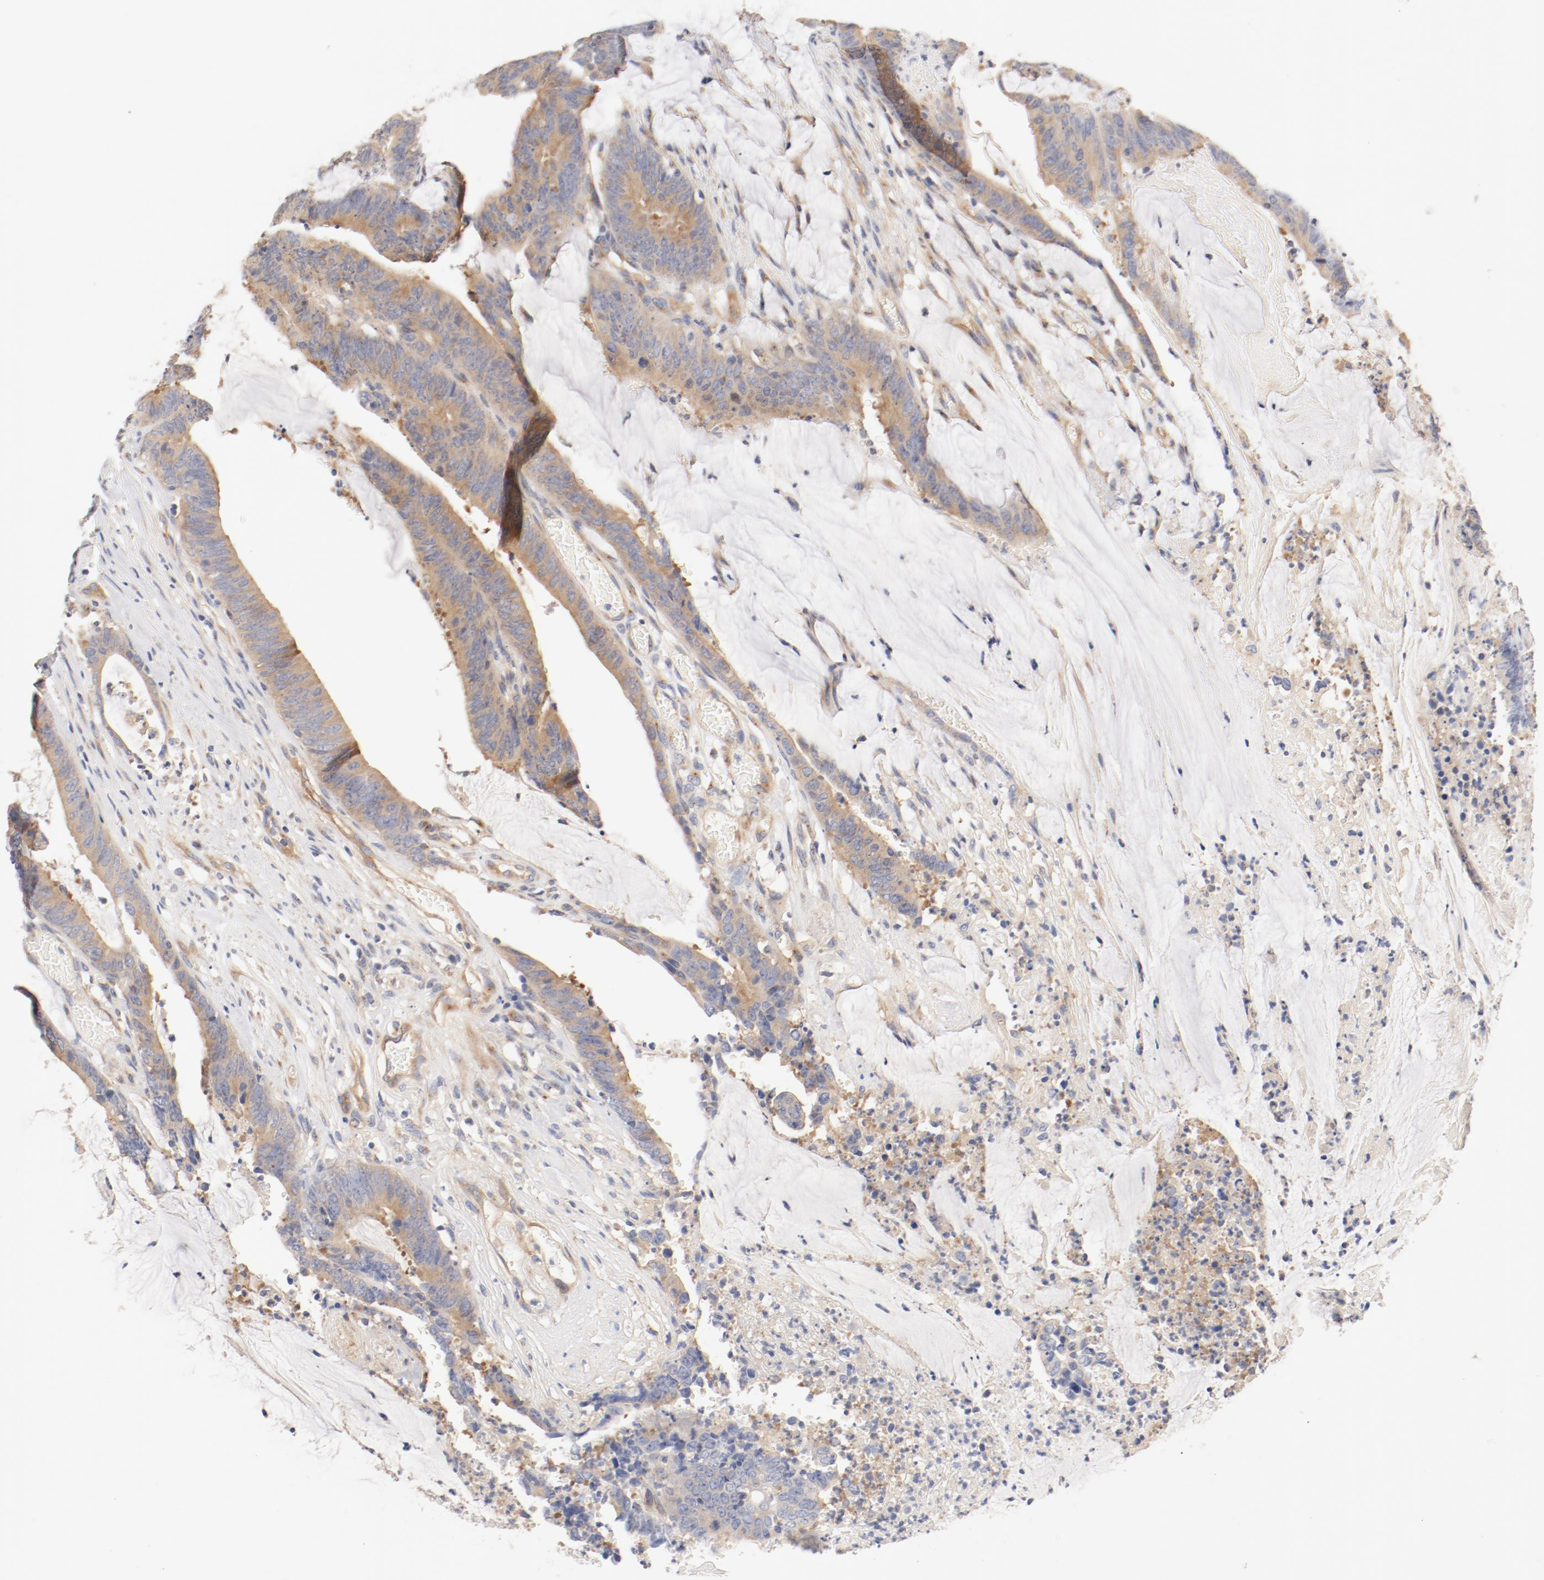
{"staining": {"intensity": "moderate", "quantity": ">75%", "location": "cytoplasmic/membranous"}, "tissue": "colorectal cancer", "cell_type": "Tumor cells", "image_type": "cancer", "snomed": [{"axis": "morphology", "description": "Adenocarcinoma, NOS"}, {"axis": "topography", "description": "Rectum"}], "caption": "Moderate cytoplasmic/membranous expression is present in about >75% of tumor cells in colorectal adenocarcinoma.", "gene": "DYNC1H1", "patient": {"sex": "female", "age": 66}}